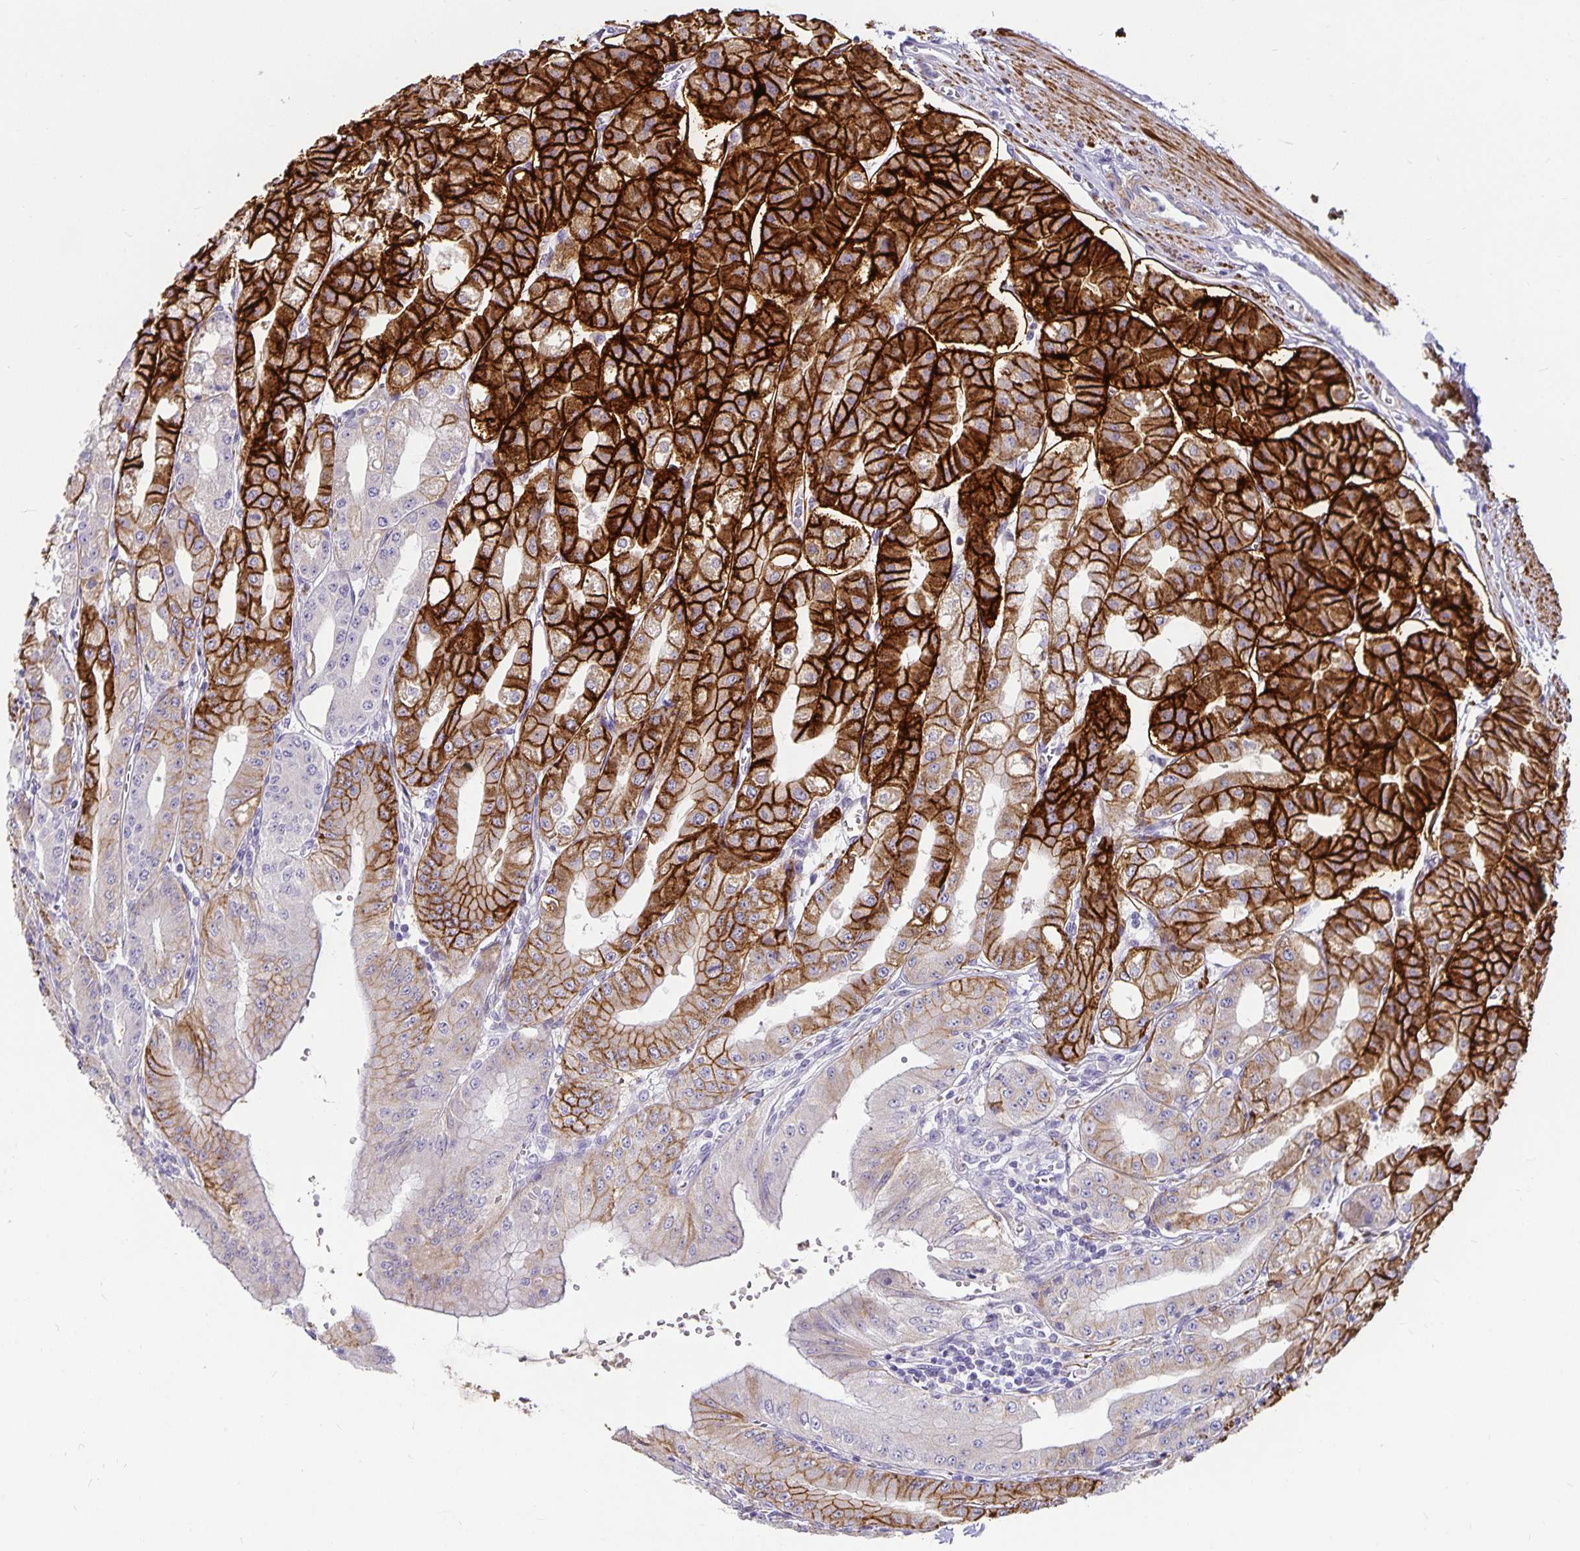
{"staining": {"intensity": "strong", "quantity": "25%-75%", "location": "cytoplasmic/membranous"}, "tissue": "stomach", "cell_type": "Glandular cells", "image_type": "normal", "snomed": [{"axis": "morphology", "description": "Normal tissue, NOS"}, {"axis": "topography", "description": "Stomach, lower"}], "caption": "Protein staining reveals strong cytoplasmic/membranous positivity in approximately 25%-75% of glandular cells in unremarkable stomach.", "gene": "CA12", "patient": {"sex": "male", "age": 71}}